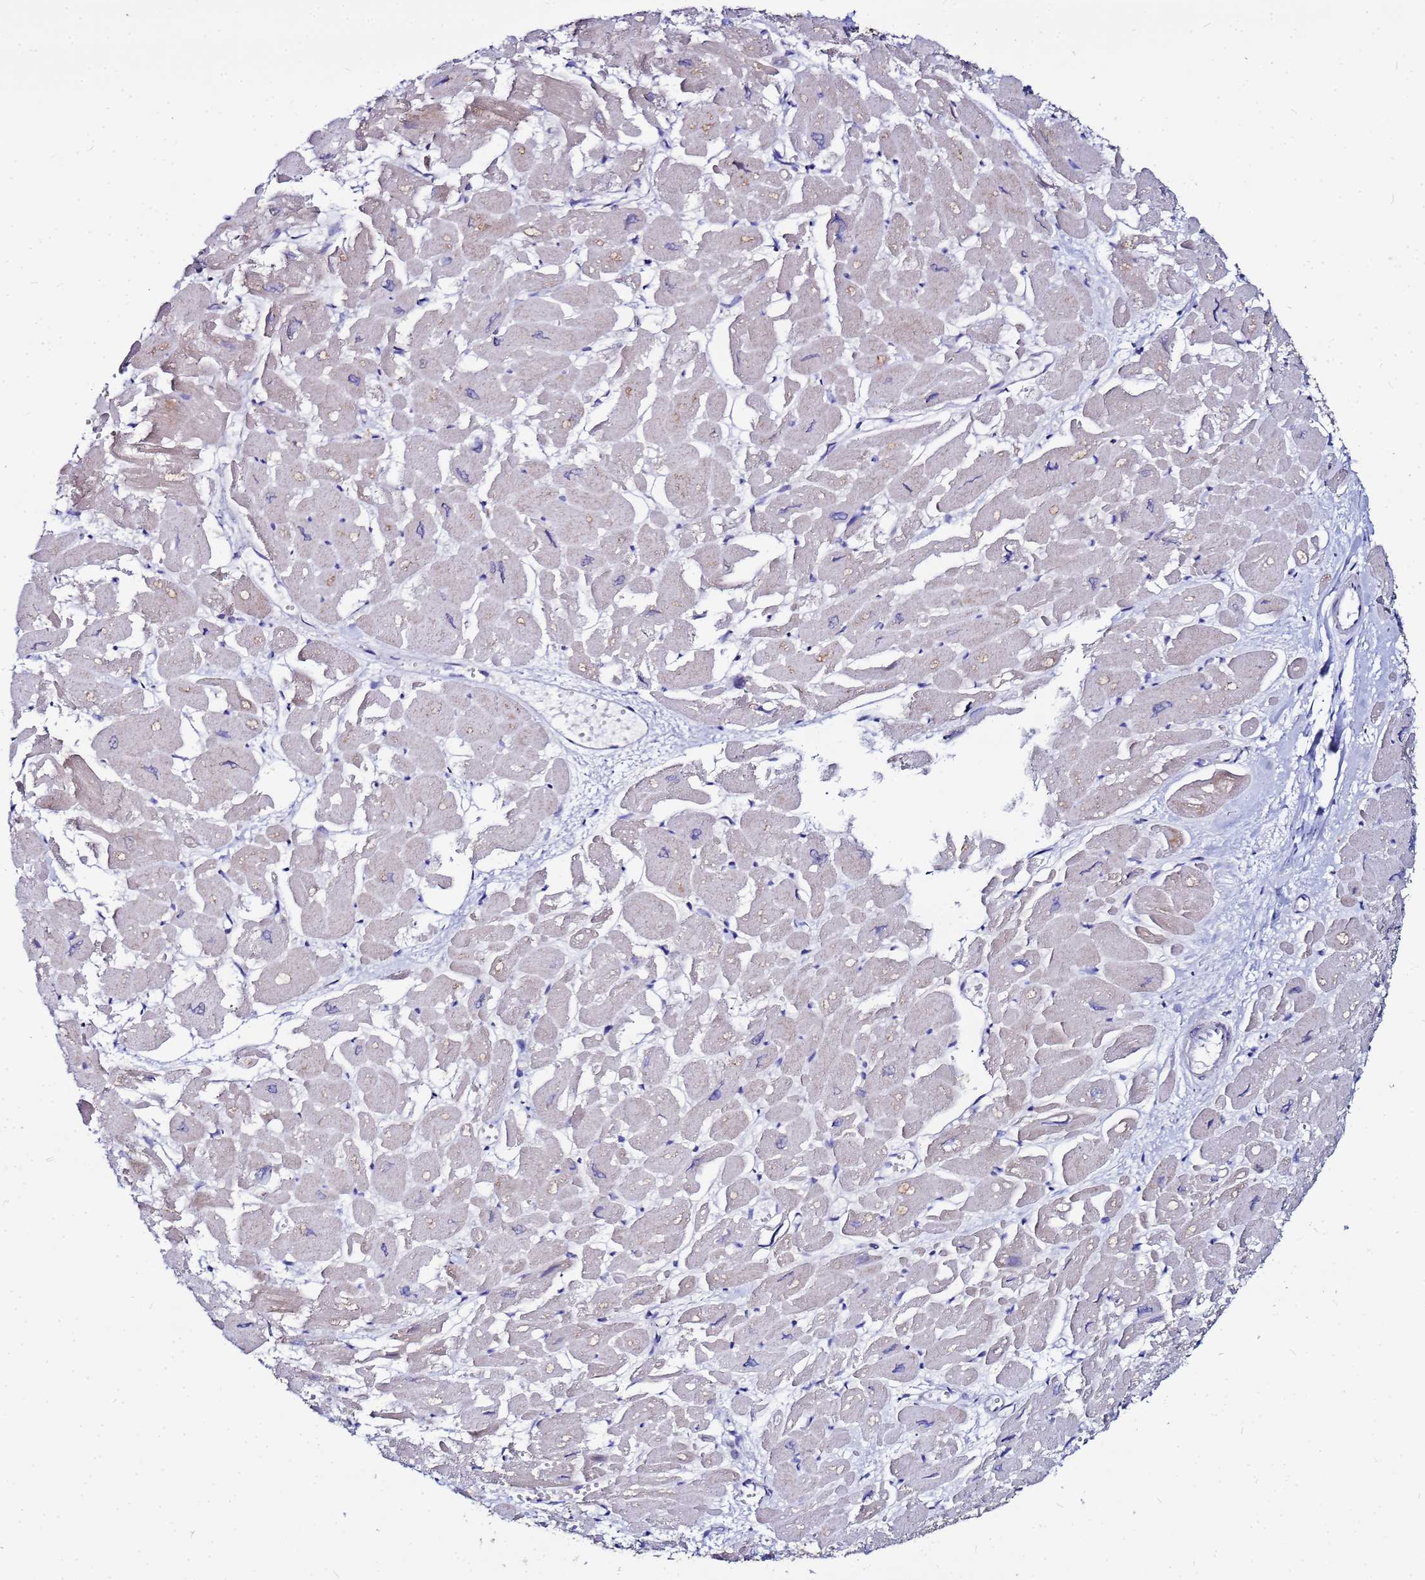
{"staining": {"intensity": "weak", "quantity": "25%-75%", "location": "cytoplasmic/membranous"}, "tissue": "heart muscle", "cell_type": "Cardiomyocytes", "image_type": "normal", "snomed": [{"axis": "morphology", "description": "Normal tissue, NOS"}, {"axis": "topography", "description": "Heart"}], "caption": "Unremarkable heart muscle was stained to show a protein in brown. There is low levels of weak cytoplasmic/membranous positivity in approximately 25%-75% of cardiomyocytes. Immunohistochemistry stains the protein of interest in brown and the nuclei are stained blue.", "gene": "FAHD2A", "patient": {"sex": "male", "age": 54}}